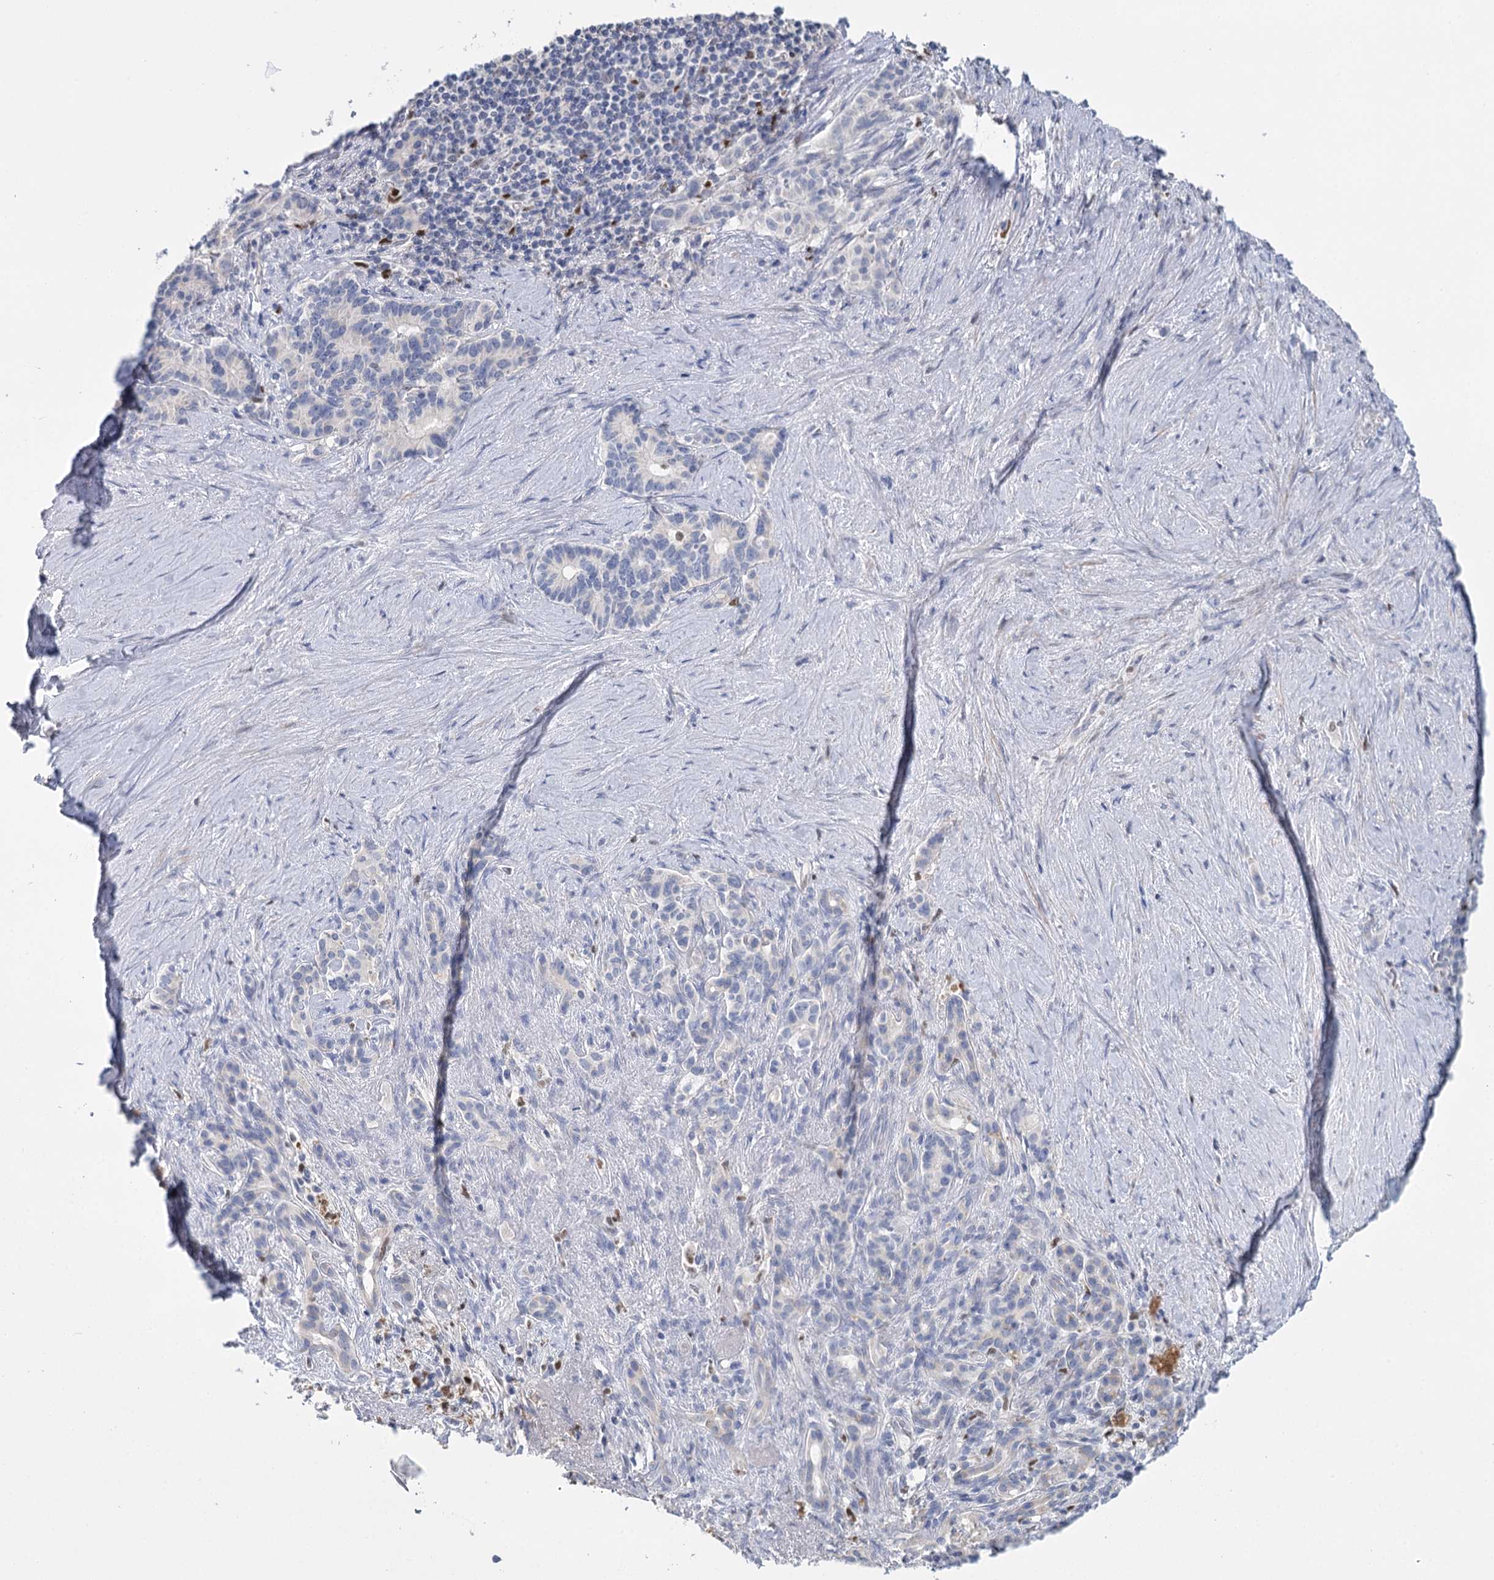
{"staining": {"intensity": "negative", "quantity": "none", "location": "none"}, "tissue": "pancreatic cancer", "cell_type": "Tumor cells", "image_type": "cancer", "snomed": [{"axis": "morphology", "description": "Adenocarcinoma, NOS"}, {"axis": "topography", "description": "Pancreas"}], "caption": "Adenocarcinoma (pancreatic) was stained to show a protein in brown. There is no significant expression in tumor cells.", "gene": "IGSF3", "patient": {"sex": "female", "age": 74}}